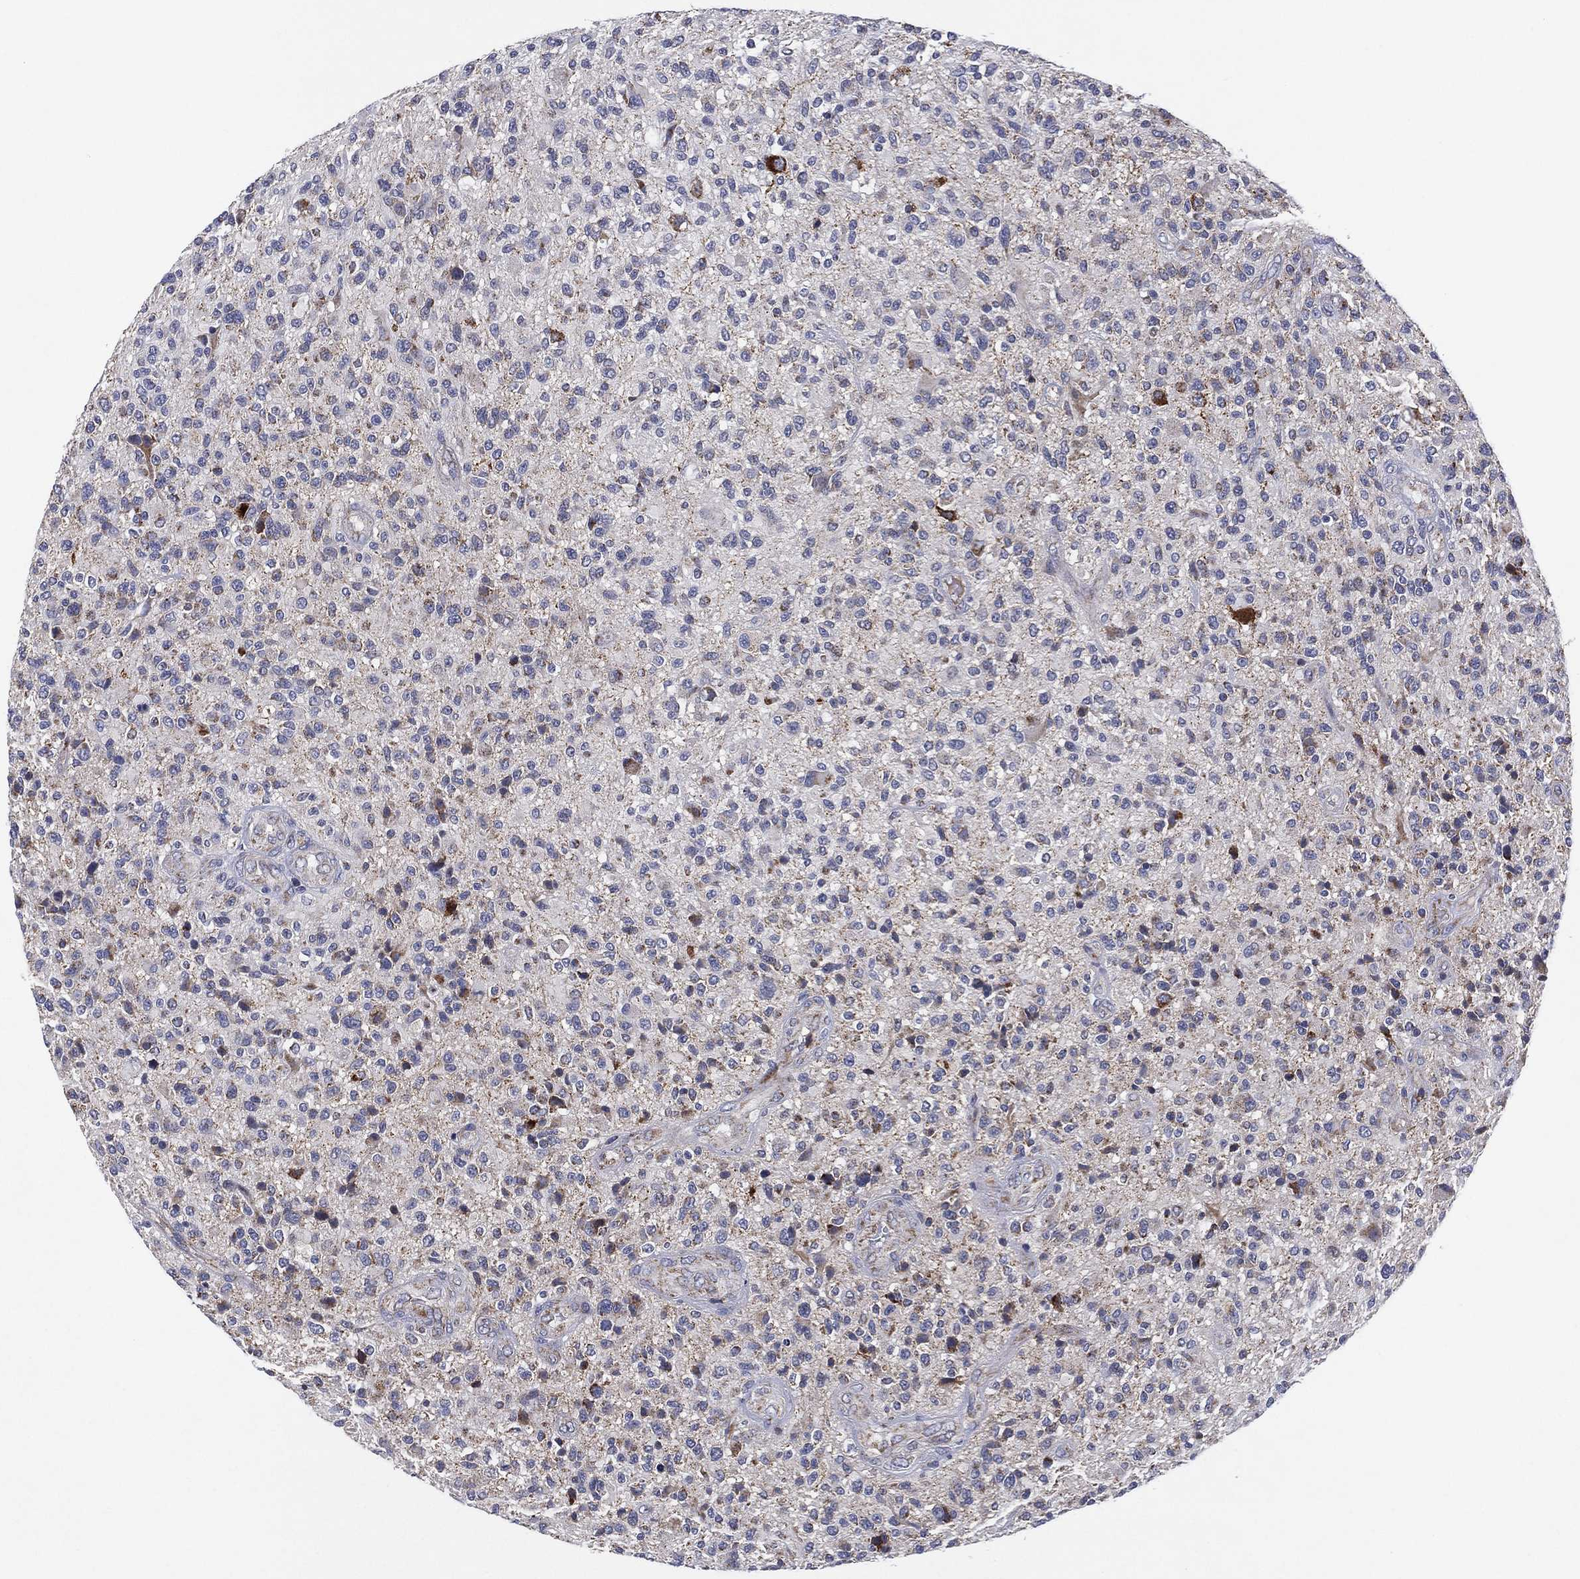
{"staining": {"intensity": "negative", "quantity": "none", "location": "none"}, "tissue": "glioma", "cell_type": "Tumor cells", "image_type": "cancer", "snomed": [{"axis": "morphology", "description": "Glioma, malignant, High grade"}, {"axis": "topography", "description": "Brain"}], "caption": "Image shows no significant protein staining in tumor cells of malignant high-grade glioma.", "gene": "PPP2R5A", "patient": {"sex": "male", "age": 47}}